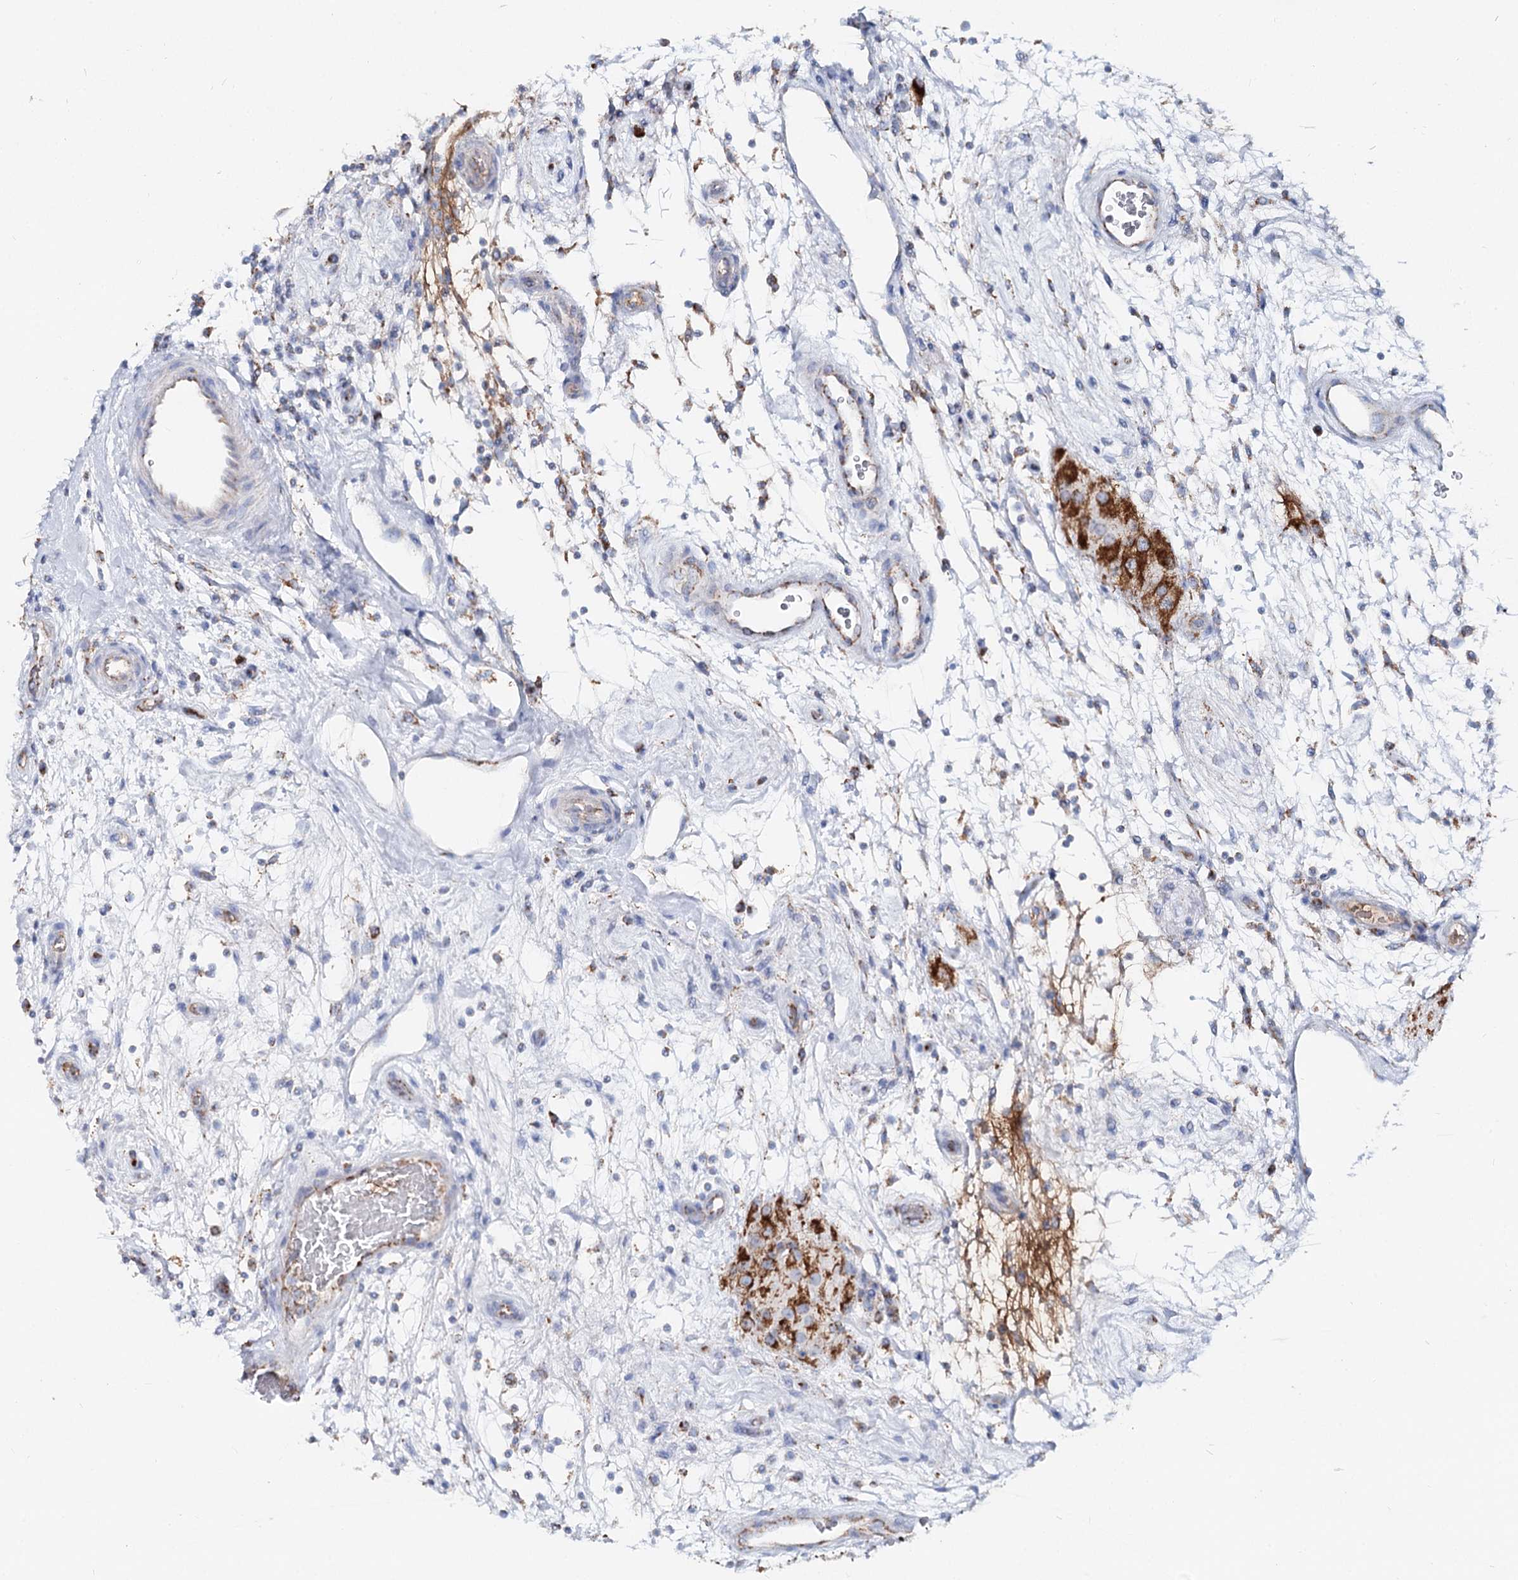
{"staining": {"intensity": "strong", "quantity": "25%-75%", "location": "cytoplasmic/membranous"}, "tissue": "testis cancer", "cell_type": "Tumor cells", "image_type": "cancer", "snomed": [{"axis": "morphology", "description": "Seminoma, NOS"}, {"axis": "topography", "description": "Testis"}], "caption": "A histopathology image of human testis seminoma stained for a protein shows strong cytoplasmic/membranous brown staining in tumor cells.", "gene": "MCCC2", "patient": {"sex": "male", "age": 49}}